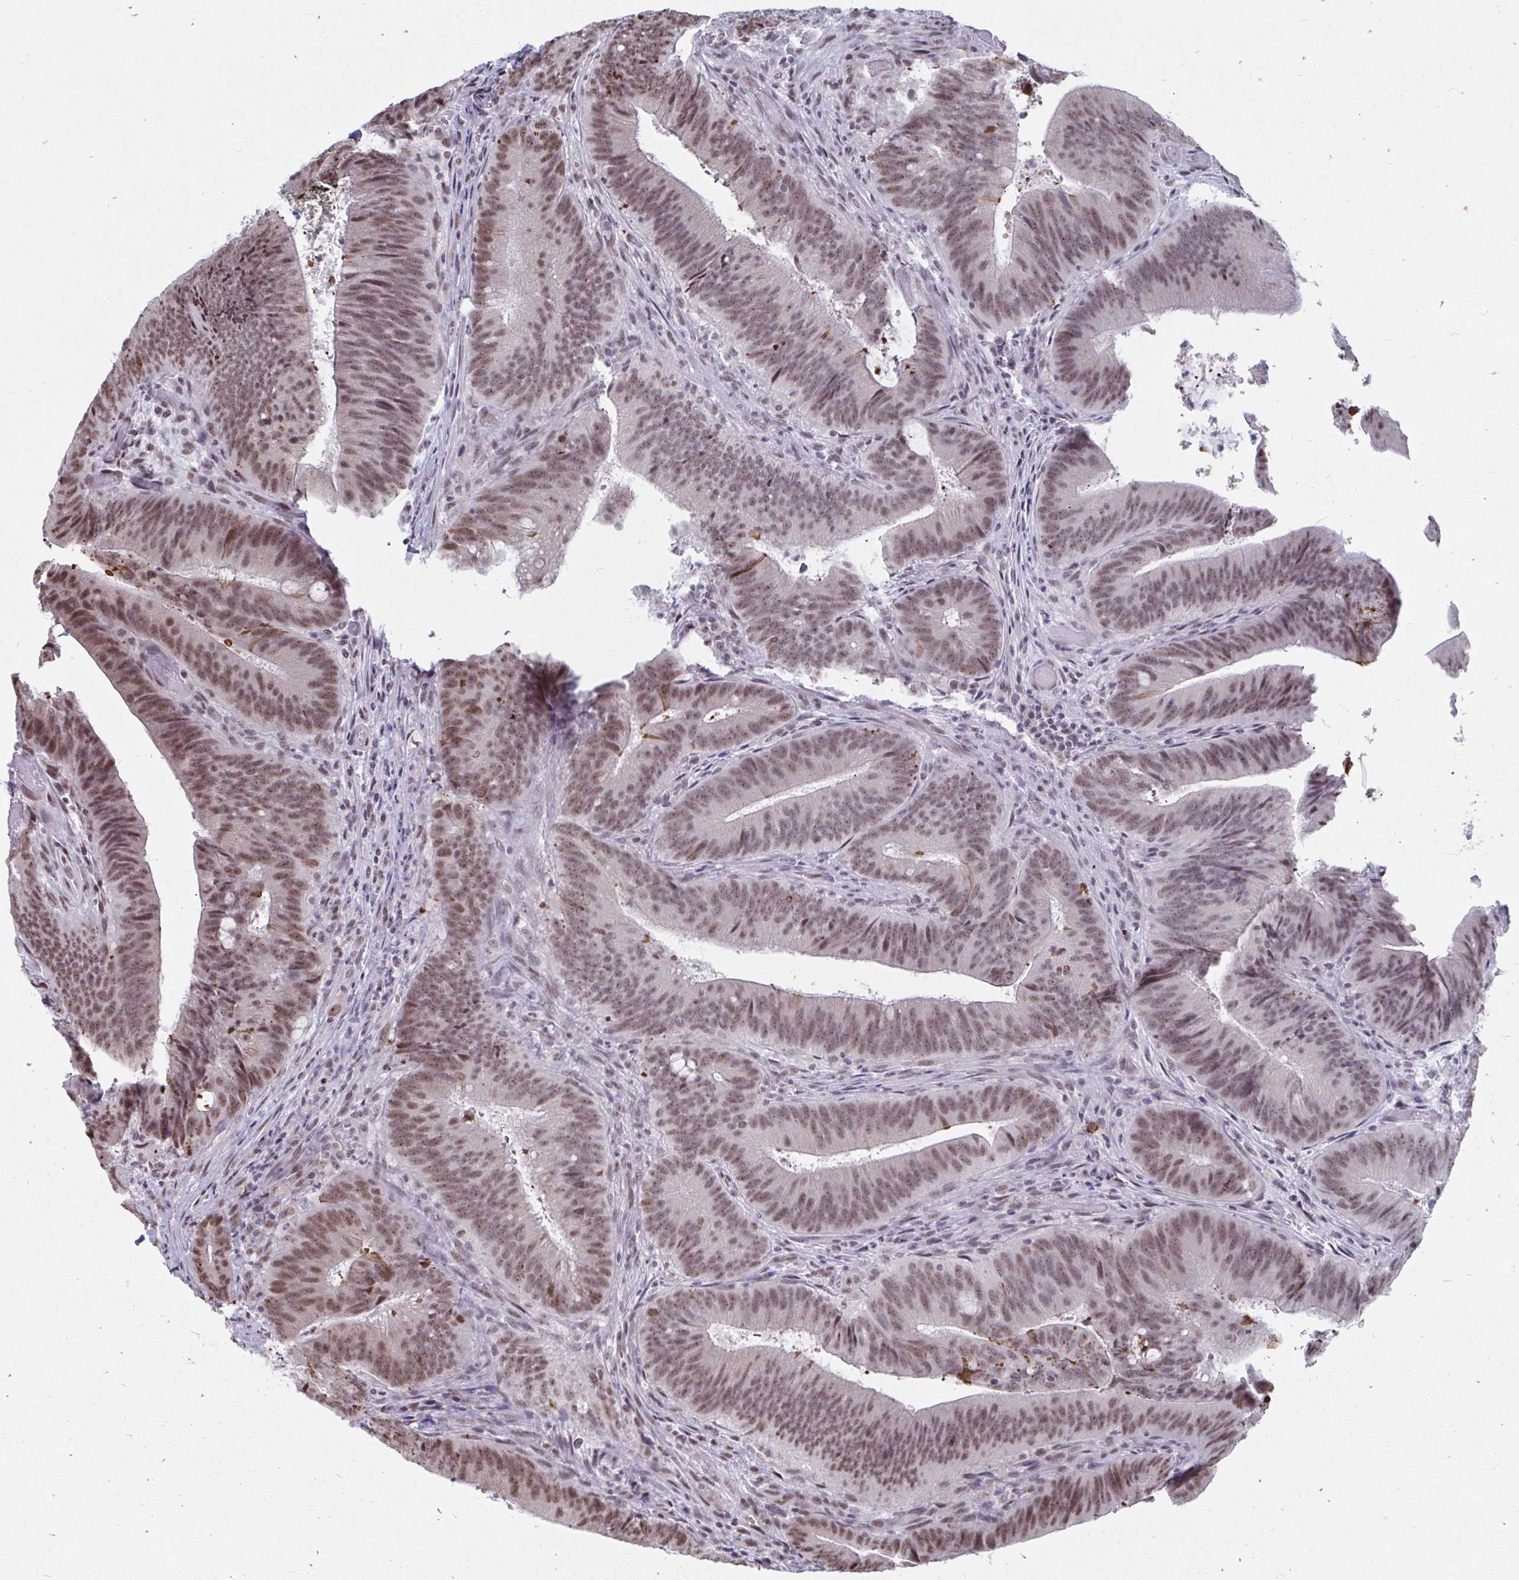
{"staining": {"intensity": "moderate", "quantity": "25%-75%", "location": "nuclear"}, "tissue": "colorectal cancer", "cell_type": "Tumor cells", "image_type": "cancer", "snomed": [{"axis": "morphology", "description": "Adenocarcinoma, NOS"}, {"axis": "topography", "description": "Colon"}], "caption": "Adenocarcinoma (colorectal) stained with DAB (3,3'-diaminobenzidine) immunohistochemistry exhibits medium levels of moderate nuclear positivity in approximately 25%-75% of tumor cells.", "gene": "TRIP12", "patient": {"sex": "female", "age": 43}}